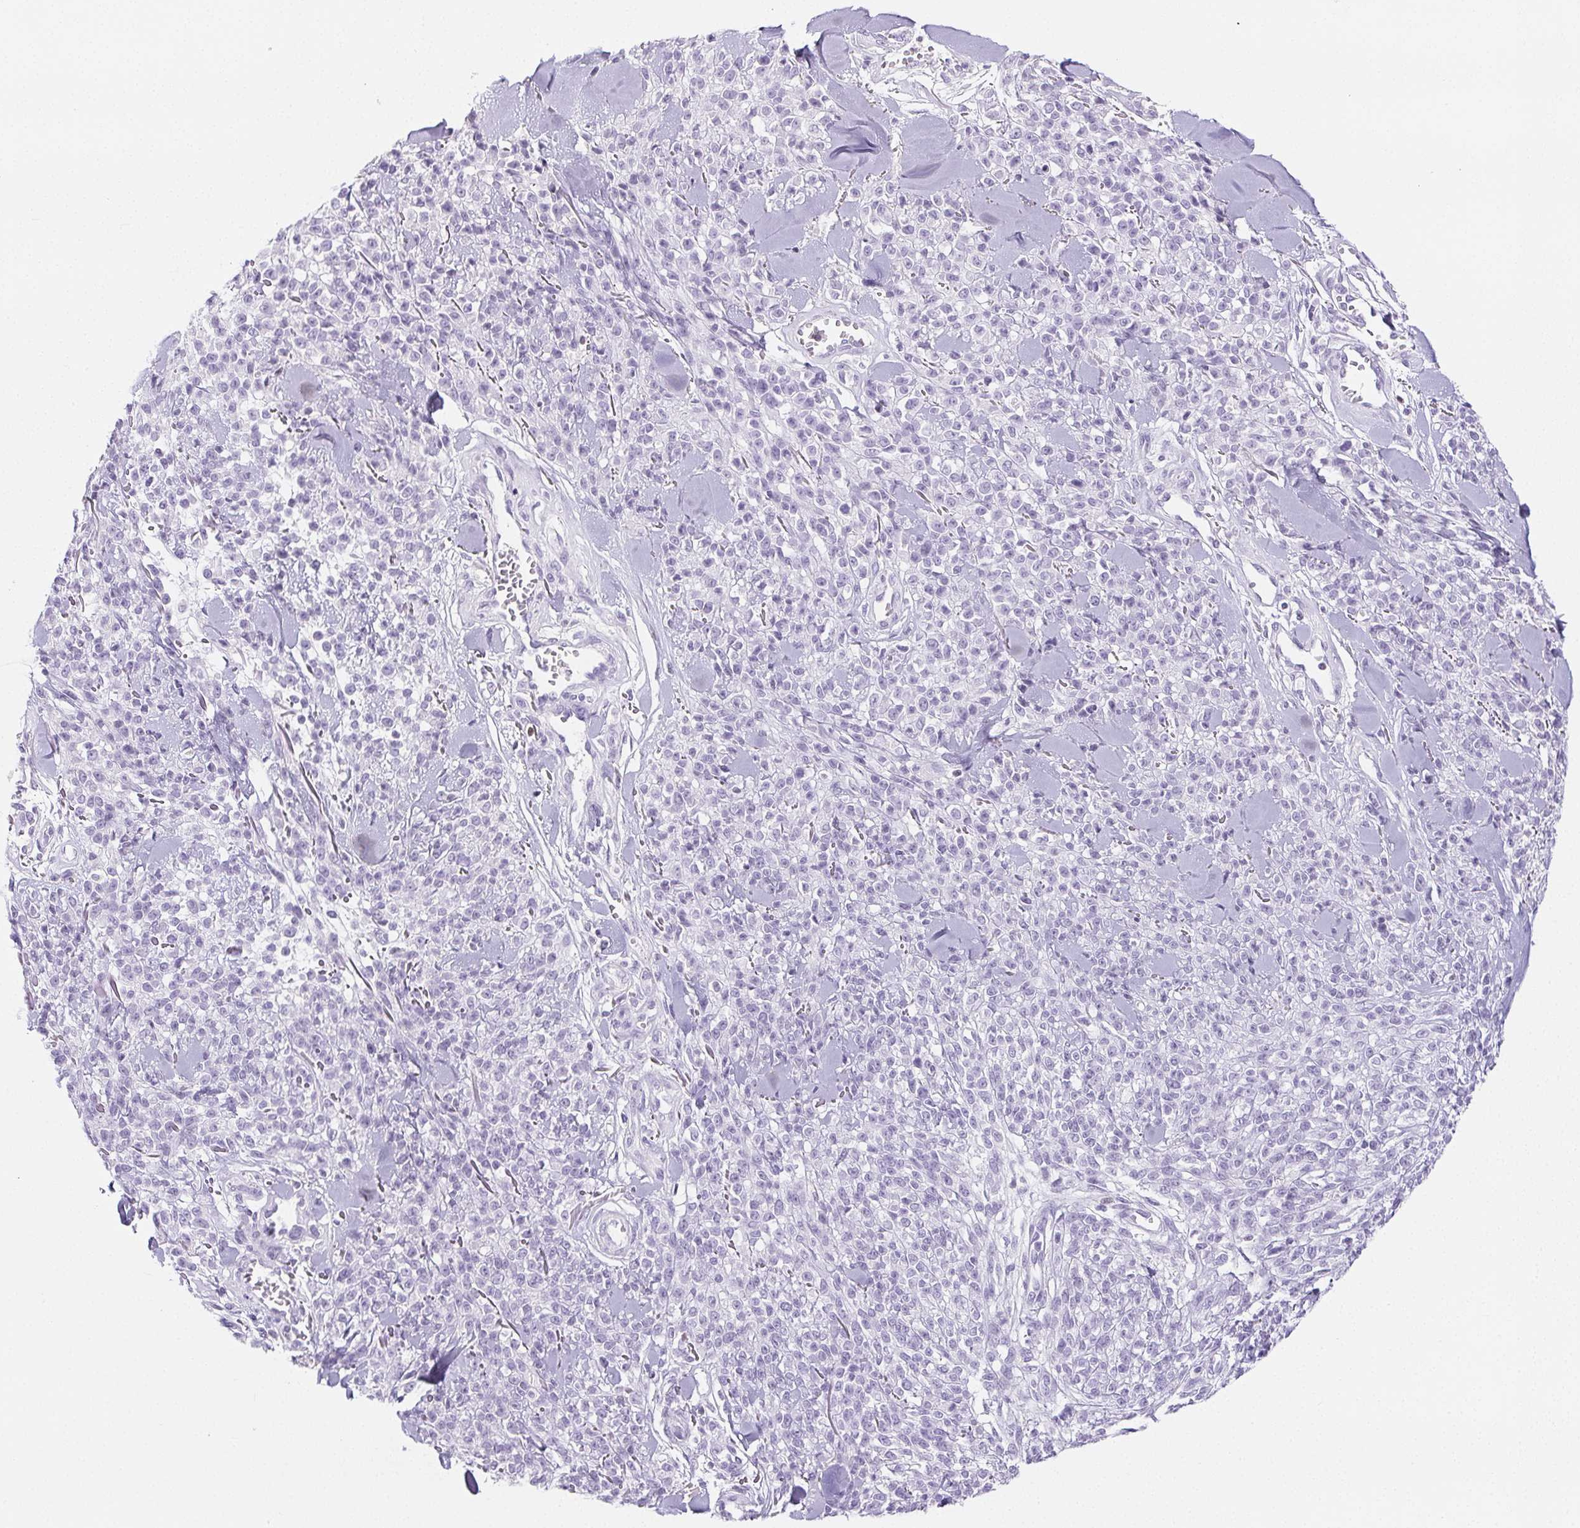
{"staining": {"intensity": "negative", "quantity": "none", "location": "none"}, "tissue": "melanoma", "cell_type": "Tumor cells", "image_type": "cancer", "snomed": [{"axis": "morphology", "description": "Malignant melanoma, NOS"}, {"axis": "topography", "description": "Skin"}, {"axis": "topography", "description": "Skin of trunk"}], "caption": "Immunohistochemistry image of human malignant melanoma stained for a protein (brown), which displays no staining in tumor cells.", "gene": "BEND2", "patient": {"sex": "male", "age": 74}}